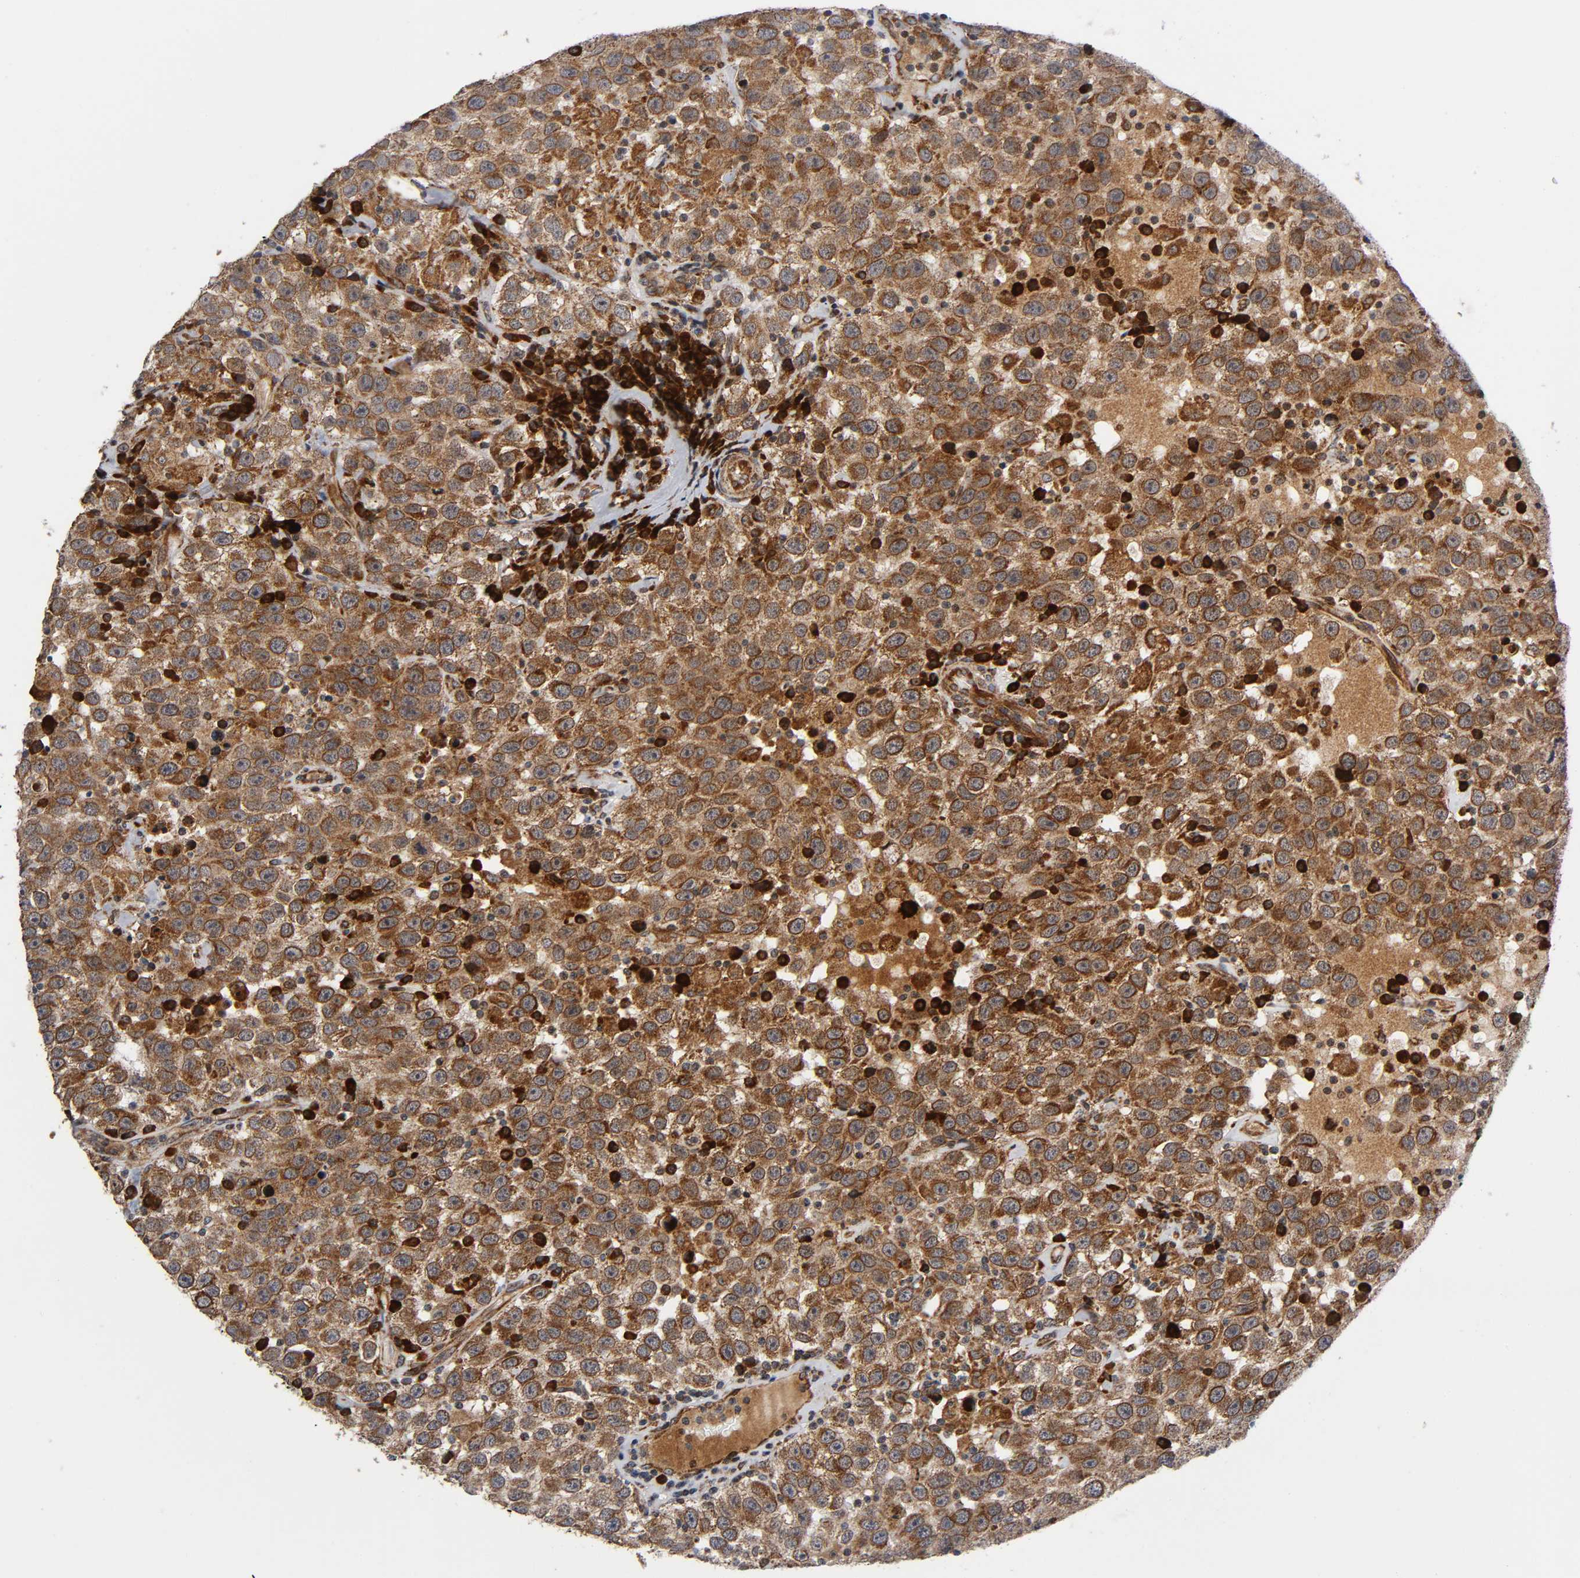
{"staining": {"intensity": "moderate", "quantity": ">75%", "location": "cytoplasmic/membranous"}, "tissue": "testis cancer", "cell_type": "Tumor cells", "image_type": "cancer", "snomed": [{"axis": "morphology", "description": "Seminoma, NOS"}, {"axis": "topography", "description": "Testis"}], "caption": "IHC (DAB (3,3'-diaminobenzidine)) staining of testis seminoma demonstrates moderate cytoplasmic/membranous protein staining in about >75% of tumor cells.", "gene": "MAP3K1", "patient": {"sex": "male", "age": 41}}